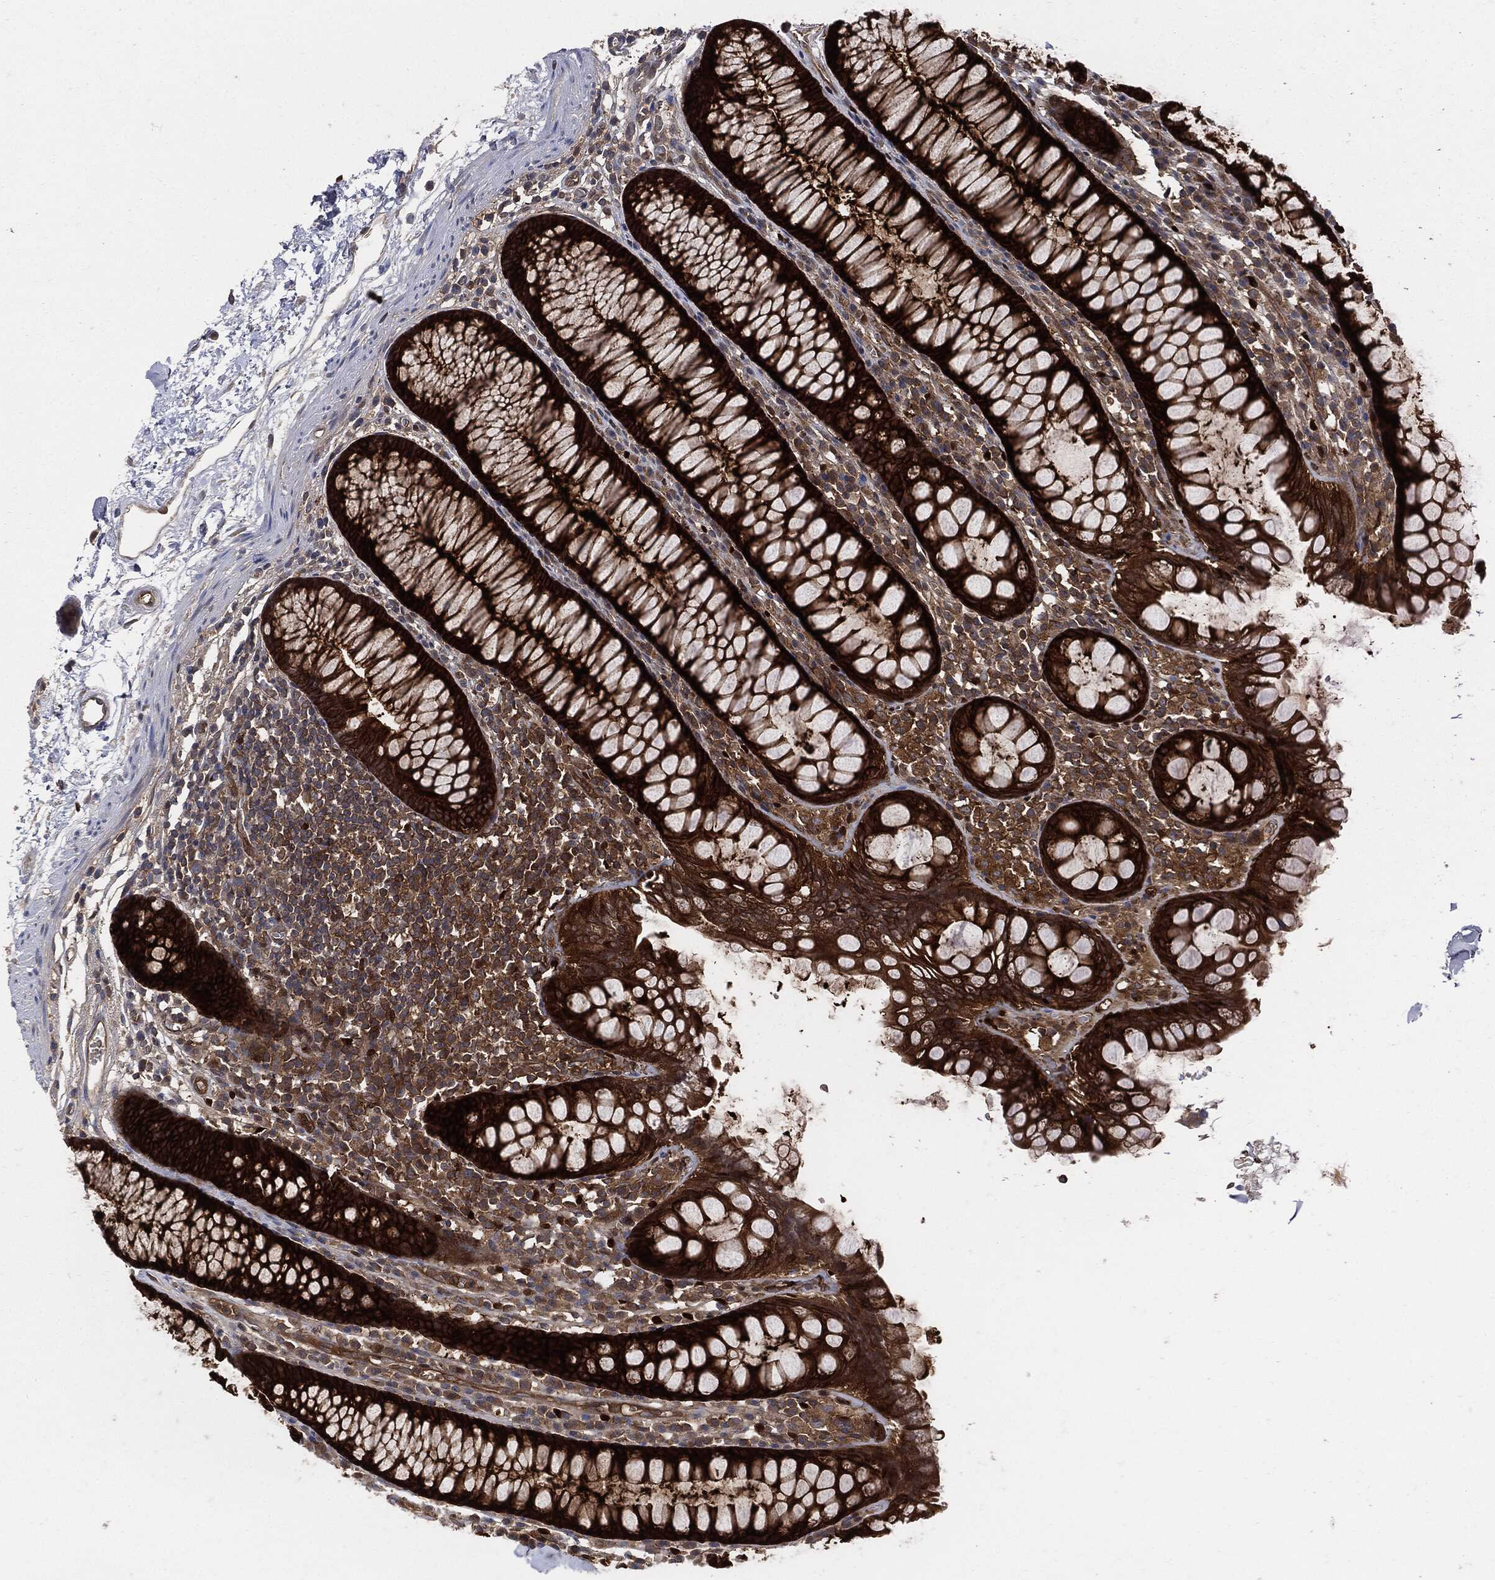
{"staining": {"intensity": "negative", "quantity": "none", "location": "none"}, "tissue": "colon", "cell_type": "Endothelial cells", "image_type": "normal", "snomed": [{"axis": "morphology", "description": "Normal tissue, NOS"}, {"axis": "topography", "description": "Colon"}], "caption": "An immunohistochemistry (IHC) histopathology image of normal colon is shown. There is no staining in endothelial cells of colon. (DAB (3,3'-diaminobenzidine) immunohistochemistry visualized using brightfield microscopy, high magnification).", "gene": "XPNPEP1", "patient": {"sex": "male", "age": 76}}